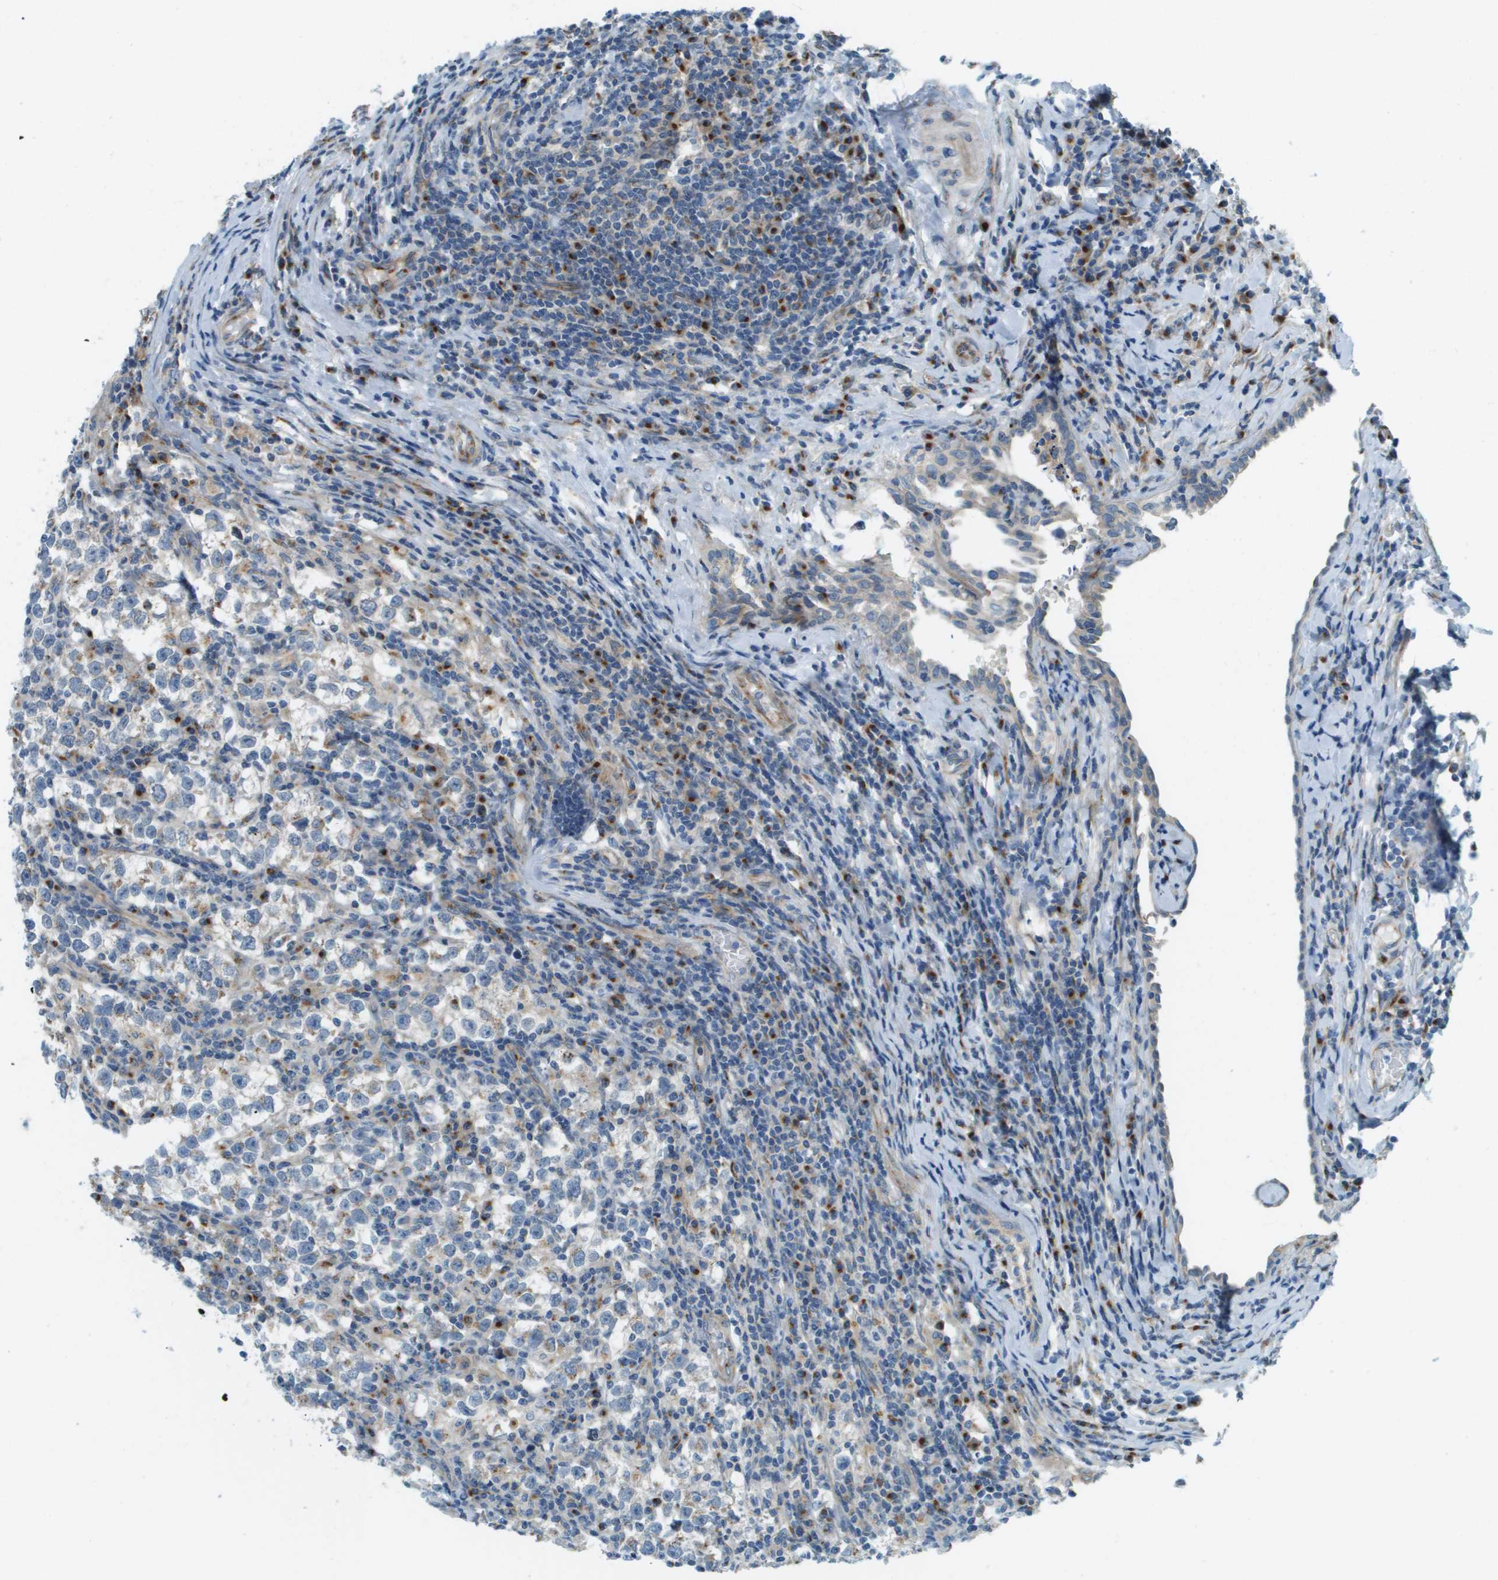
{"staining": {"intensity": "negative", "quantity": "none", "location": "none"}, "tissue": "testis cancer", "cell_type": "Tumor cells", "image_type": "cancer", "snomed": [{"axis": "morphology", "description": "Normal tissue, NOS"}, {"axis": "morphology", "description": "Seminoma, NOS"}, {"axis": "topography", "description": "Testis"}], "caption": "High magnification brightfield microscopy of testis seminoma stained with DAB (brown) and counterstained with hematoxylin (blue): tumor cells show no significant expression. Nuclei are stained in blue.", "gene": "ACBD3", "patient": {"sex": "male", "age": 43}}